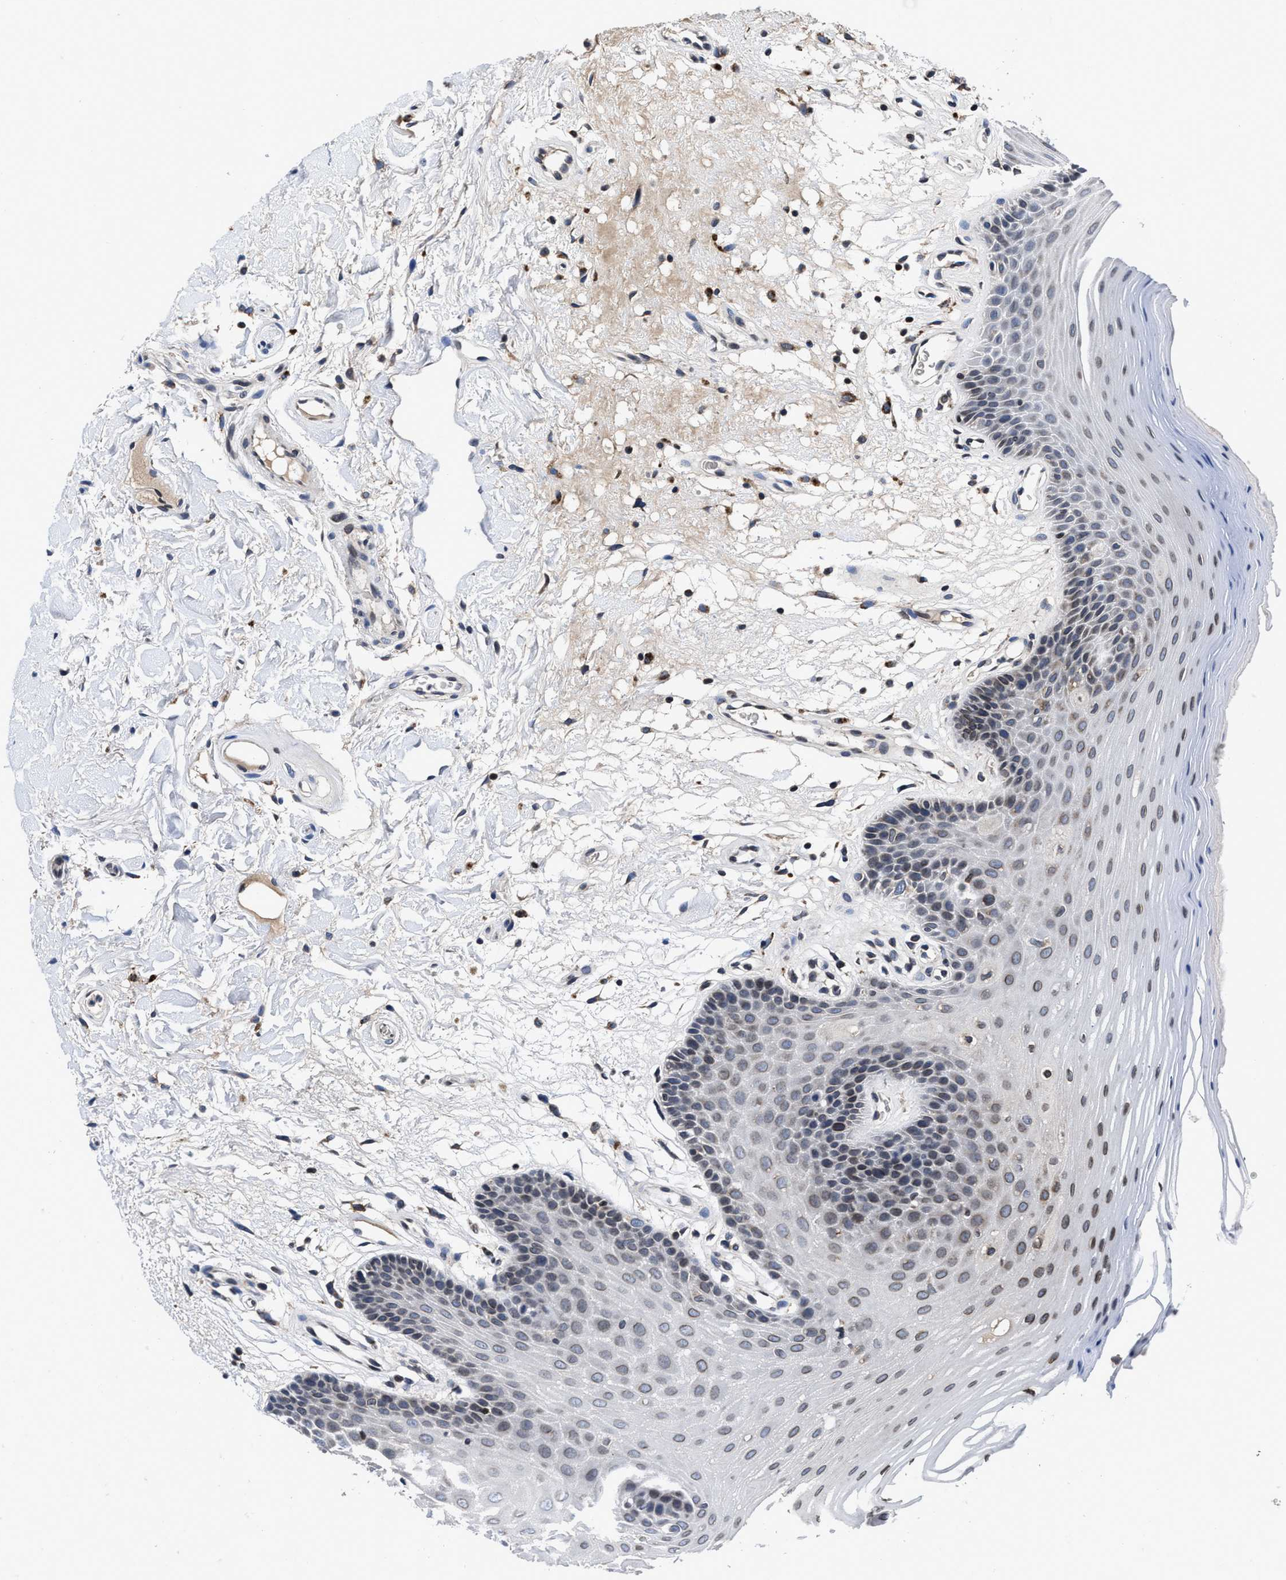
{"staining": {"intensity": "weak", "quantity": "<25%", "location": "cytoplasmic/membranous"}, "tissue": "oral mucosa", "cell_type": "Squamous epithelial cells", "image_type": "normal", "snomed": [{"axis": "morphology", "description": "Normal tissue, NOS"}, {"axis": "morphology", "description": "Squamous cell carcinoma, NOS"}, {"axis": "topography", "description": "Oral tissue"}, {"axis": "topography", "description": "Head-Neck"}], "caption": "Immunohistochemistry of normal human oral mucosa shows no positivity in squamous epithelial cells.", "gene": "CACNA1D", "patient": {"sex": "male", "age": 71}}